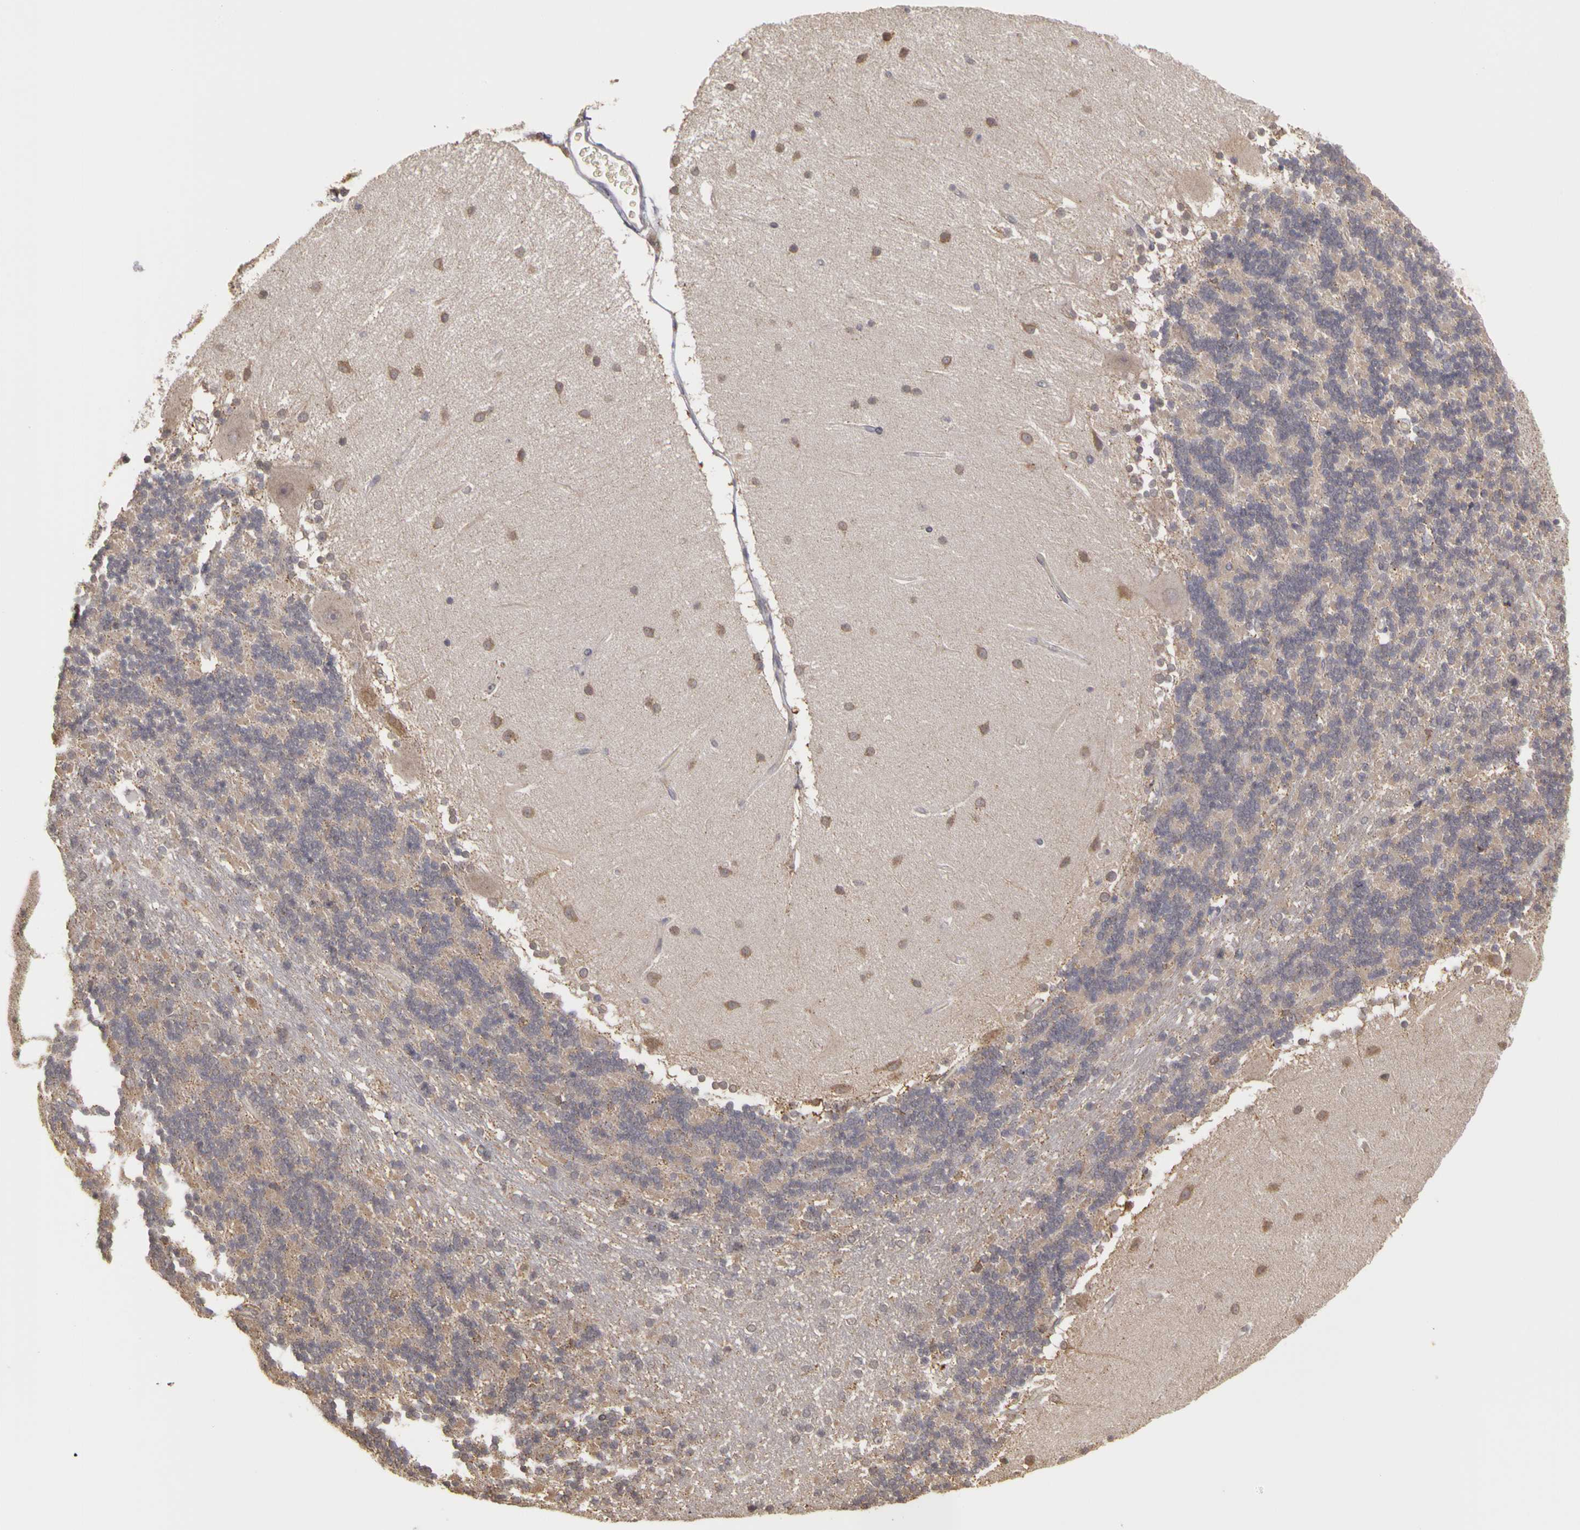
{"staining": {"intensity": "weak", "quantity": "<25%", "location": "cytoplasmic/membranous"}, "tissue": "cerebellum", "cell_type": "Cells in granular layer", "image_type": "normal", "snomed": [{"axis": "morphology", "description": "Normal tissue, NOS"}, {"axis": "topography", "description": "Cerebellum"}], "caption": "The photomicrograph exhibits no significant positivity in cells in granular layer of cerebellum.", "gene": "FRMD7", "patient": {"sex": "female", "age": 54}}